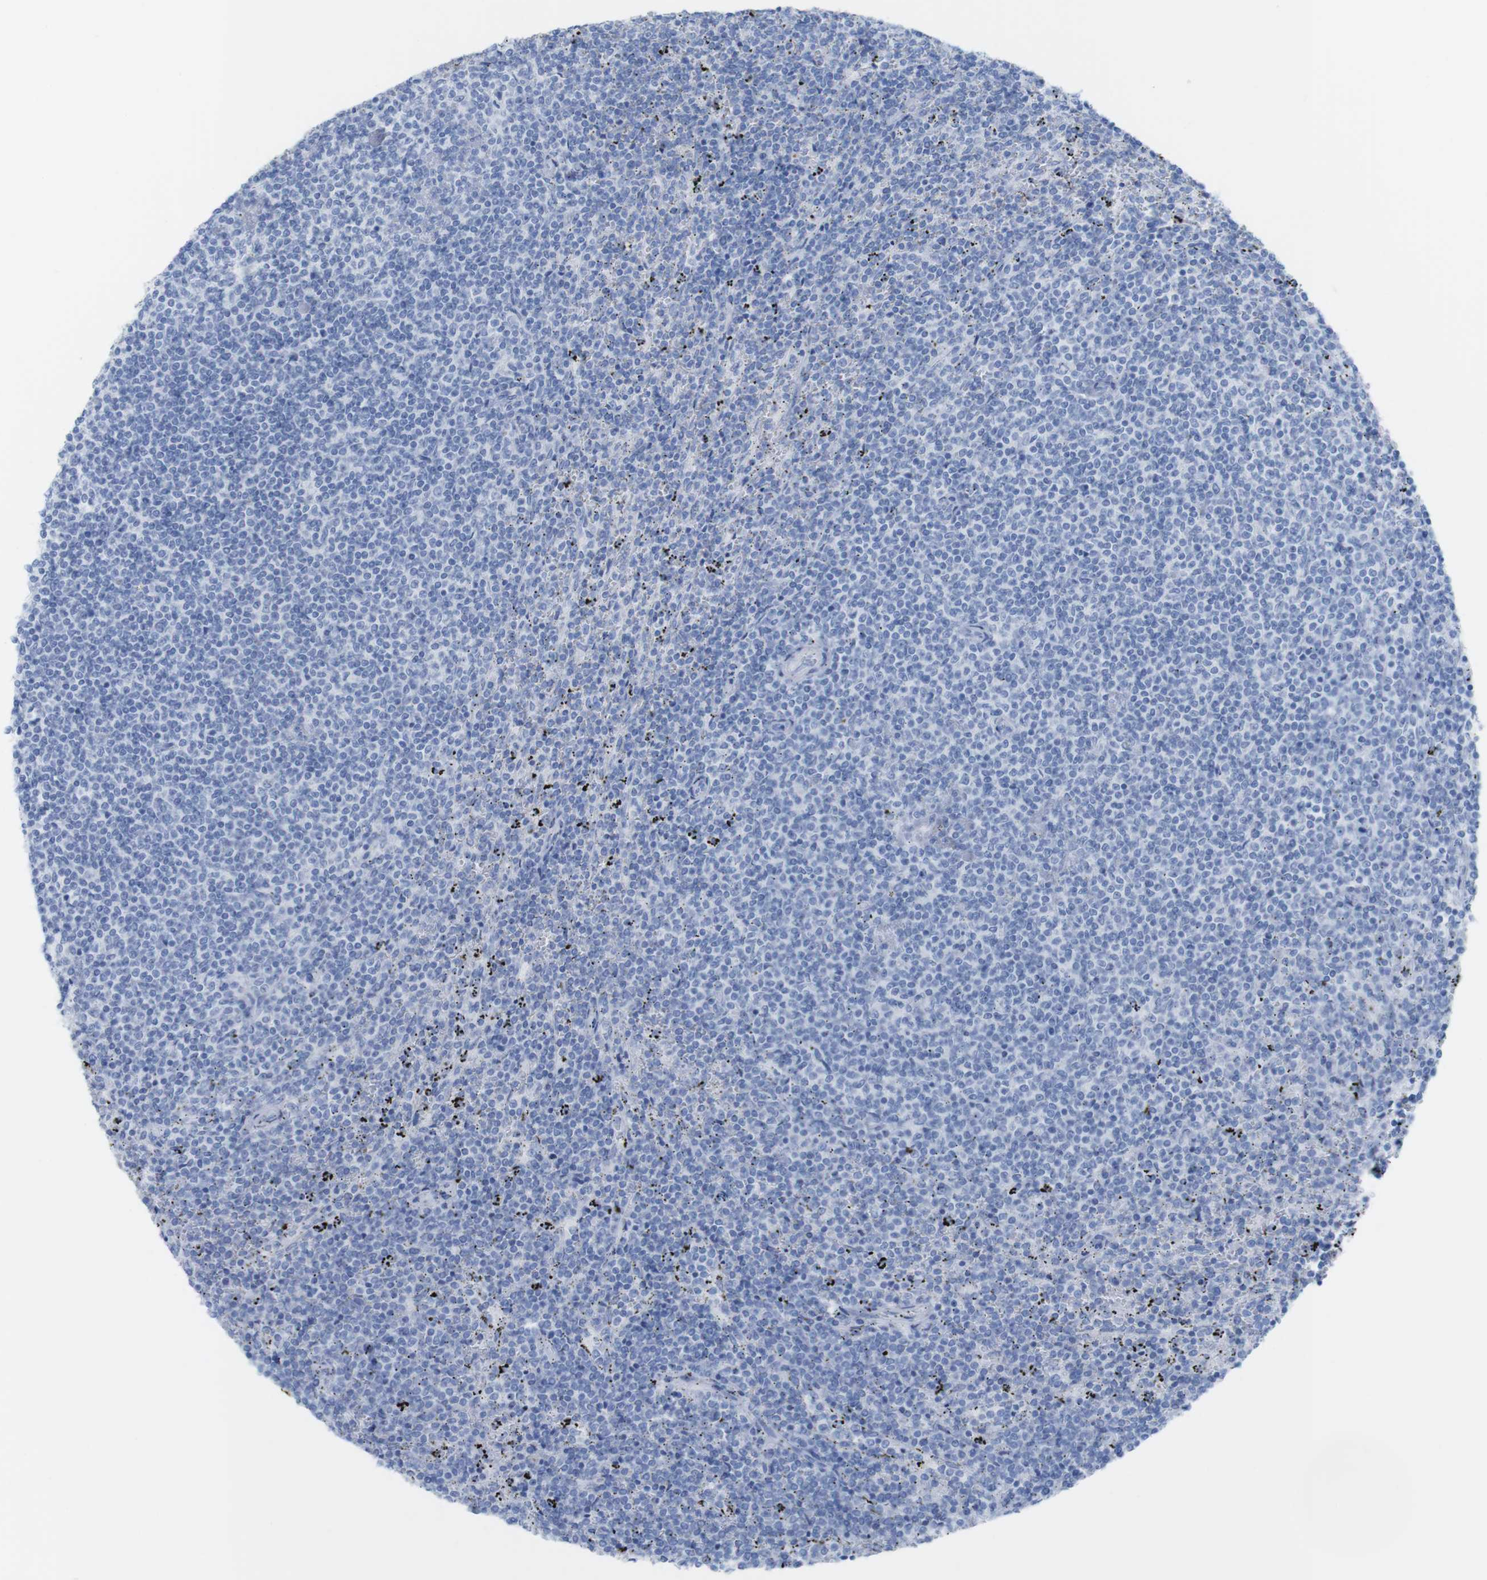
{"staining": {"intensity": "negative", "quantity": "none", "location": "none"}, "tissue": "lymphoma", "cell_type": "Tumor cells", "image_type": "cancer", "snomed": [{"axis": "morphology", "description": "Malignant lymphoma, non-Hodgkin's type, Low grade"}, {"axis": "topography", "description": "Spleen"}], "caption": "Immunohistochemical staining of human lymphoma exhibits no significant positivity in tumor cells.", "gene": "MYH7", "patient": {"sex": "female", "age": 50}}